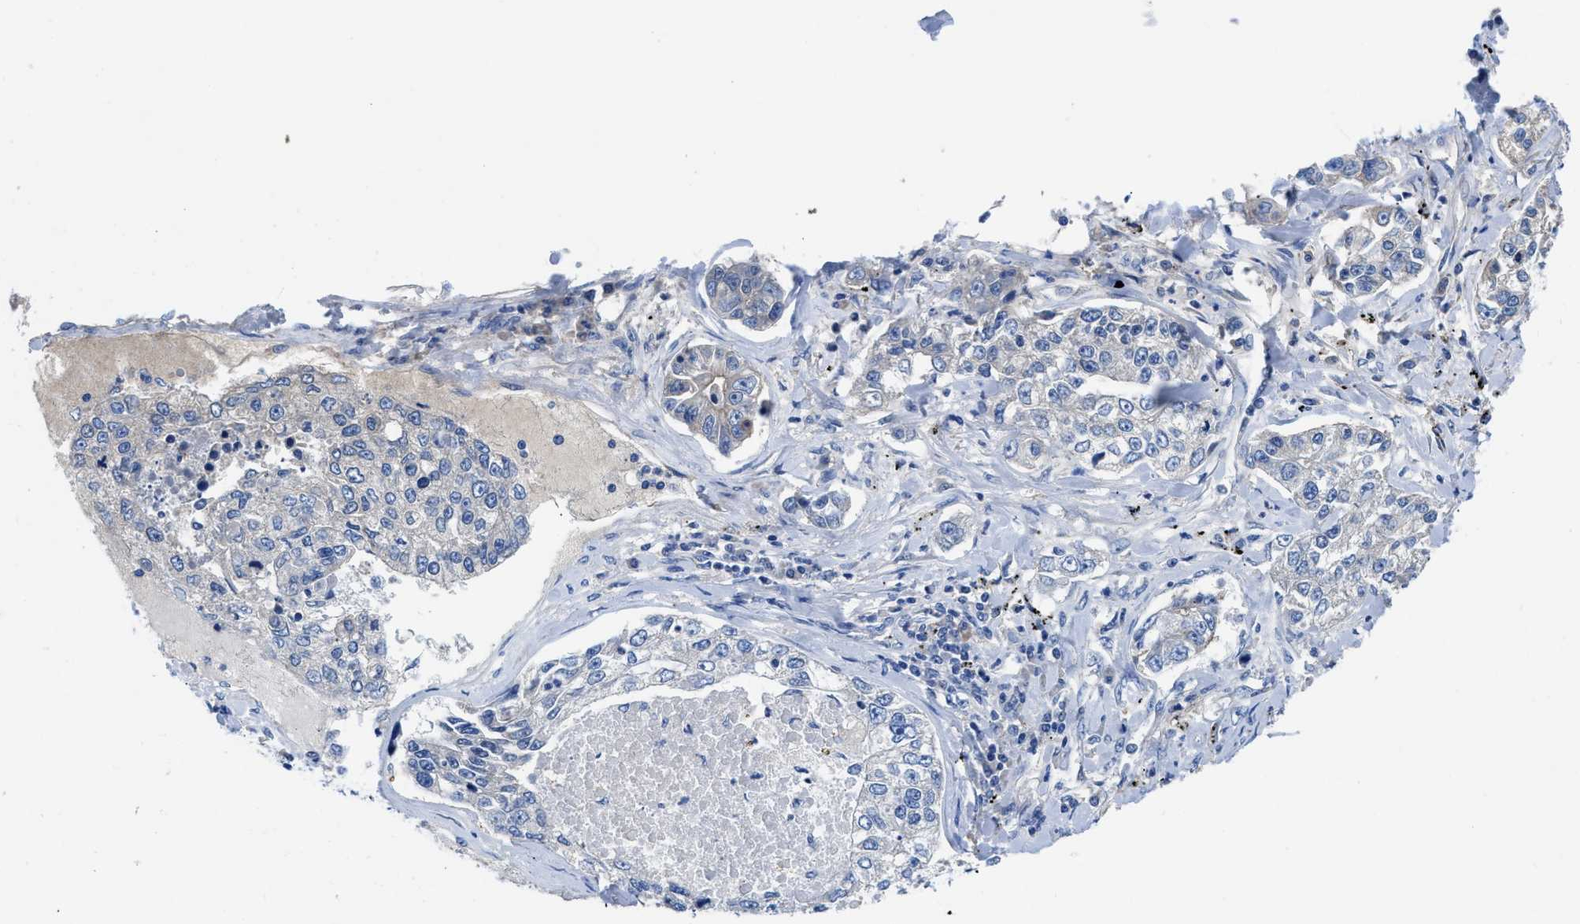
{"staining": {"intensity": "negative", "quantity": "none", "location": "none"}, "tissue": "lung cancer", "cell_type": "Tumor cells", "image_type": "cancer", "snomed": [{"axis": "morphology", "description": "Adenocarcinoma, NOS"}, {"axis": "topography", "description": "Lung"}], "caption": "An image of lung adenocarcinoma stained for a protein demonstrates no brown staining in tumor cells. Nuclei are stained in blue.", "gene": "SLC10A6", "patient": {"sex": "male", "age": 49}}